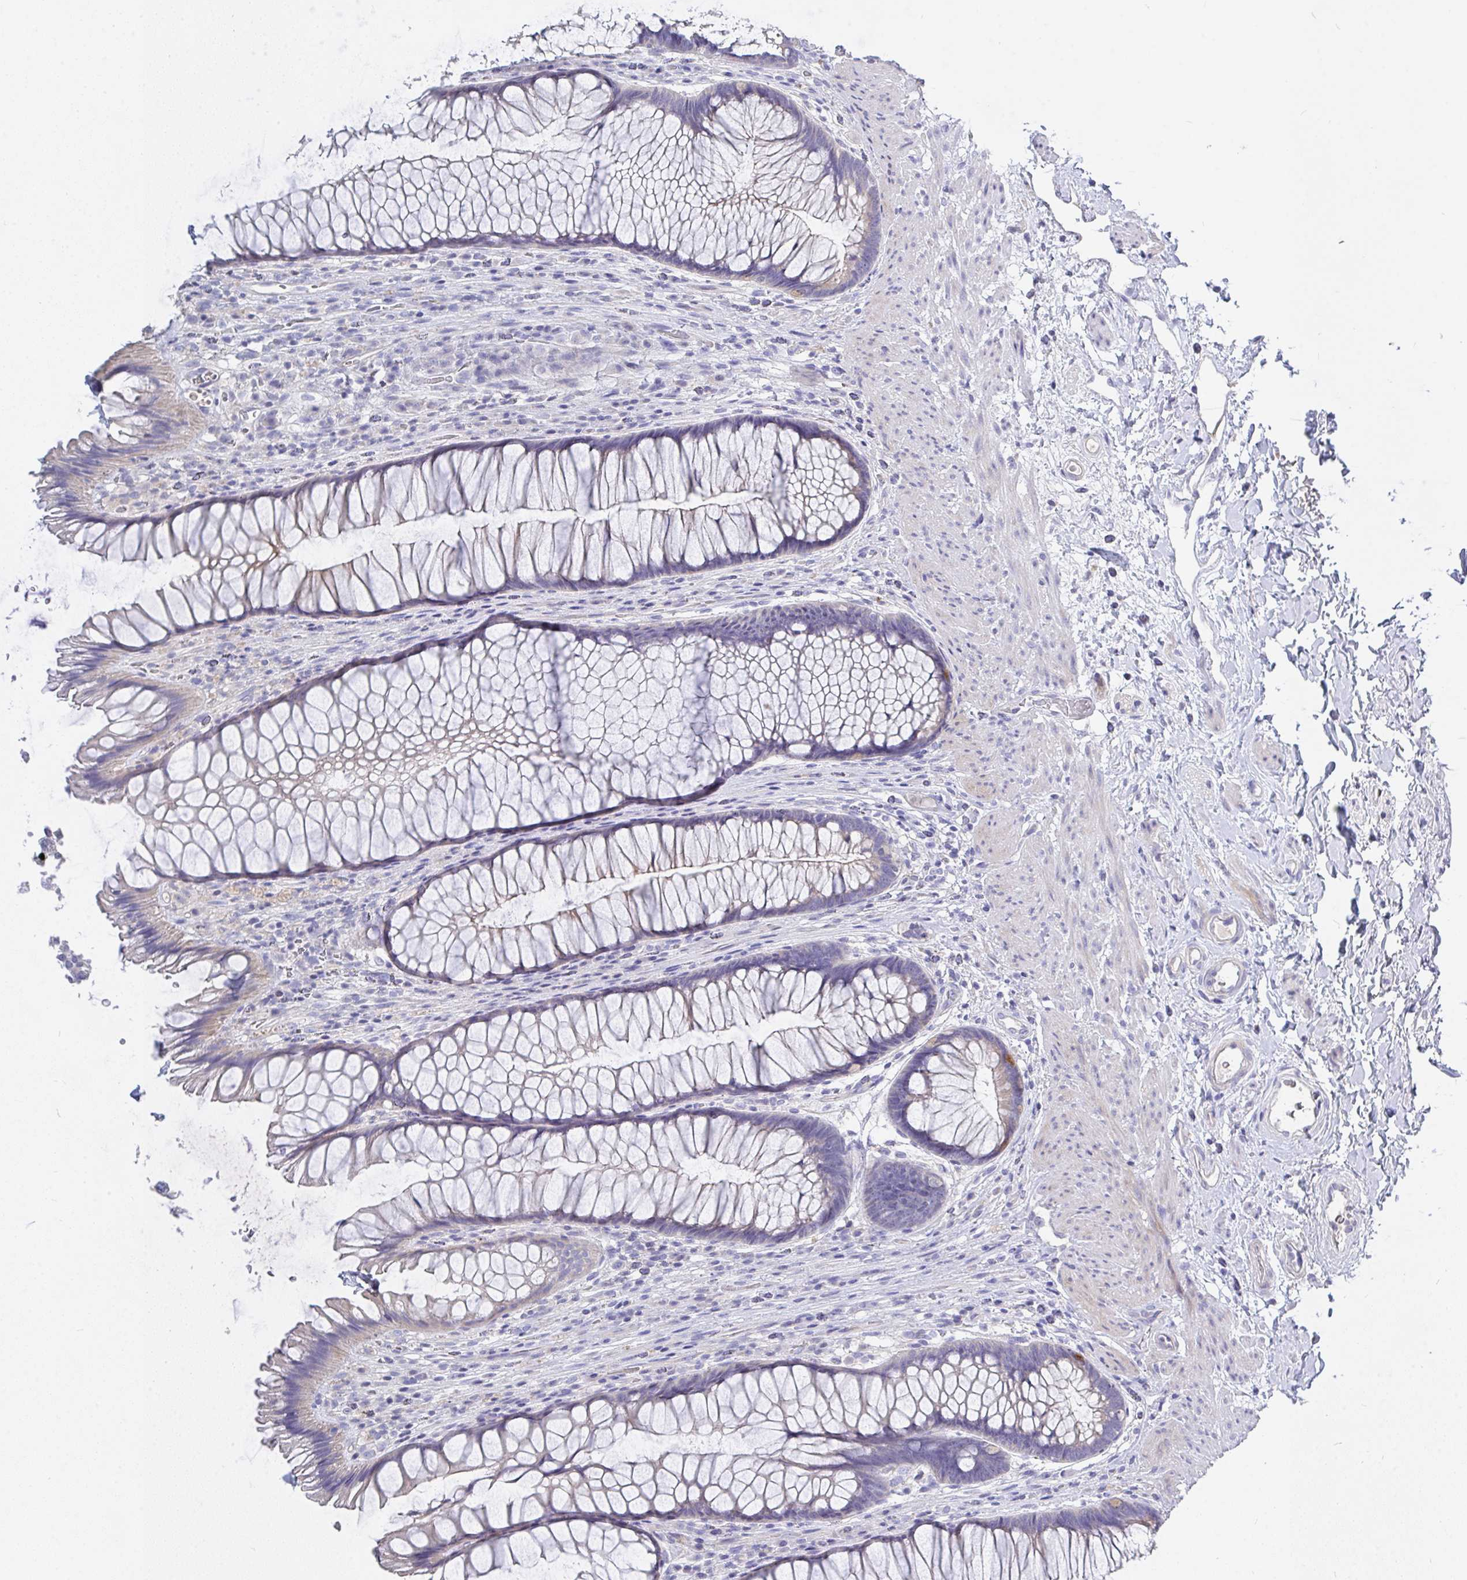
{"staining": {"intensity": "strong", "quantity": "<25%", "location": "cytoplasmic/membranous"}, "tissue": "rectum", "cell_type": "Glandular cells", "image_type": "normal", "snomed": [{"axis": "morphology", "description": "Normal tissue, NOS"}, {"axis": "topography", "description": "Rectum"}], "caption": "High-magnification brightfield microscopy of benign rectum stained with DAB (brown) and counterstained with hematoxylin (blue). glandular cells exhibit strong cytoplasmic/membranous positivity is identified in approximately<25% of cells.", "gene": "ZNF561", "patient": {"sex": "male", "age": 53}}